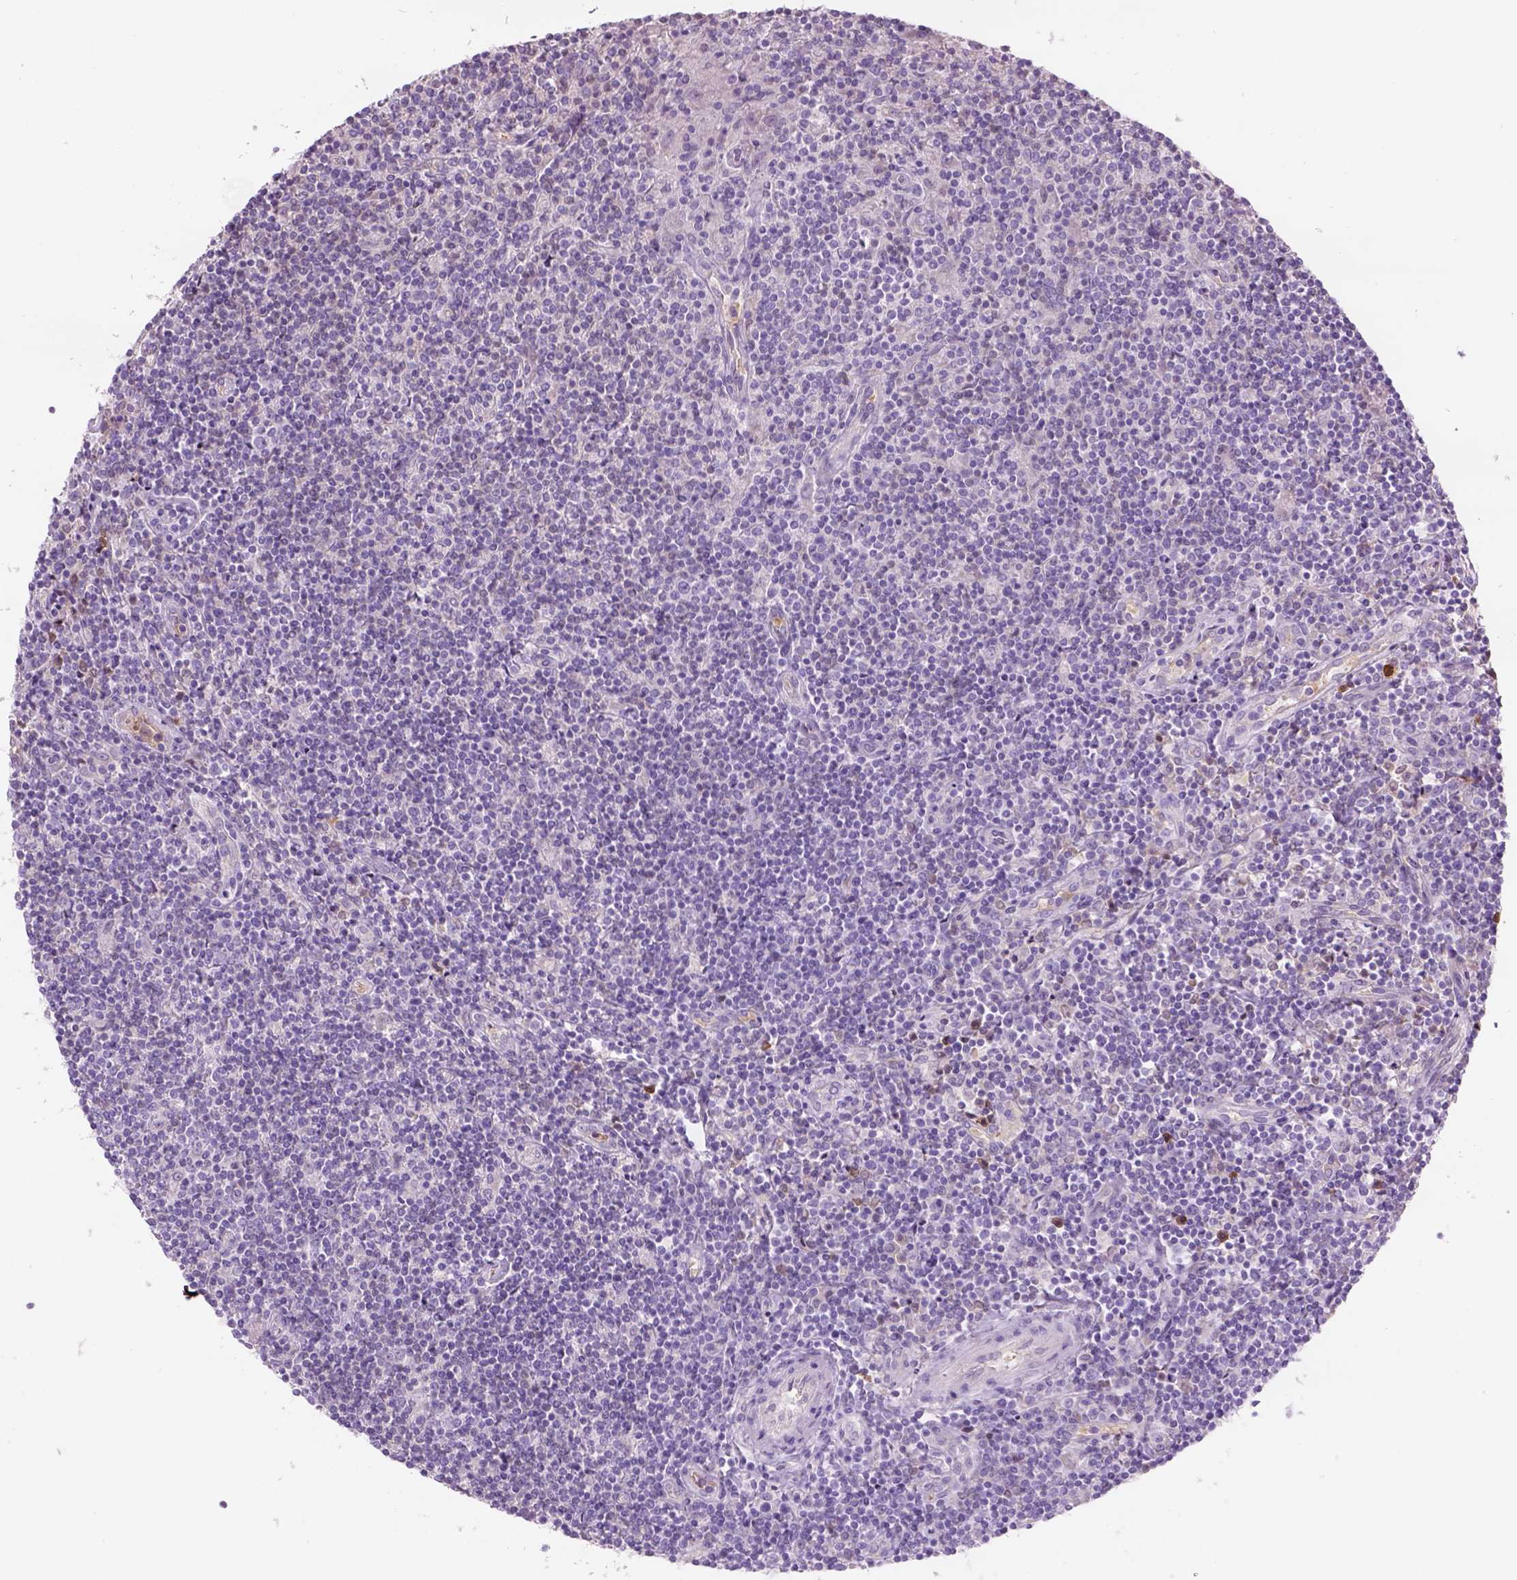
{"staining": {"intensity": "negative", "quantity": "none", "location": "none"}, "tissue": "lymphoma", "cell_type": "Tumor cells", "image_type": "cancer", "snomed": [{"axis": "morphology", "description": "Hodgkin's disease, NOS"}, {"axis": "topography", "description": "Lymph node"}], "caption": "Hodgkin's disease stained for a protein using immunohistochemistry (IHC) displays no positivity tumor cells.", "gene": "CD84", "patient": {"sex": "male", "age": 40}}